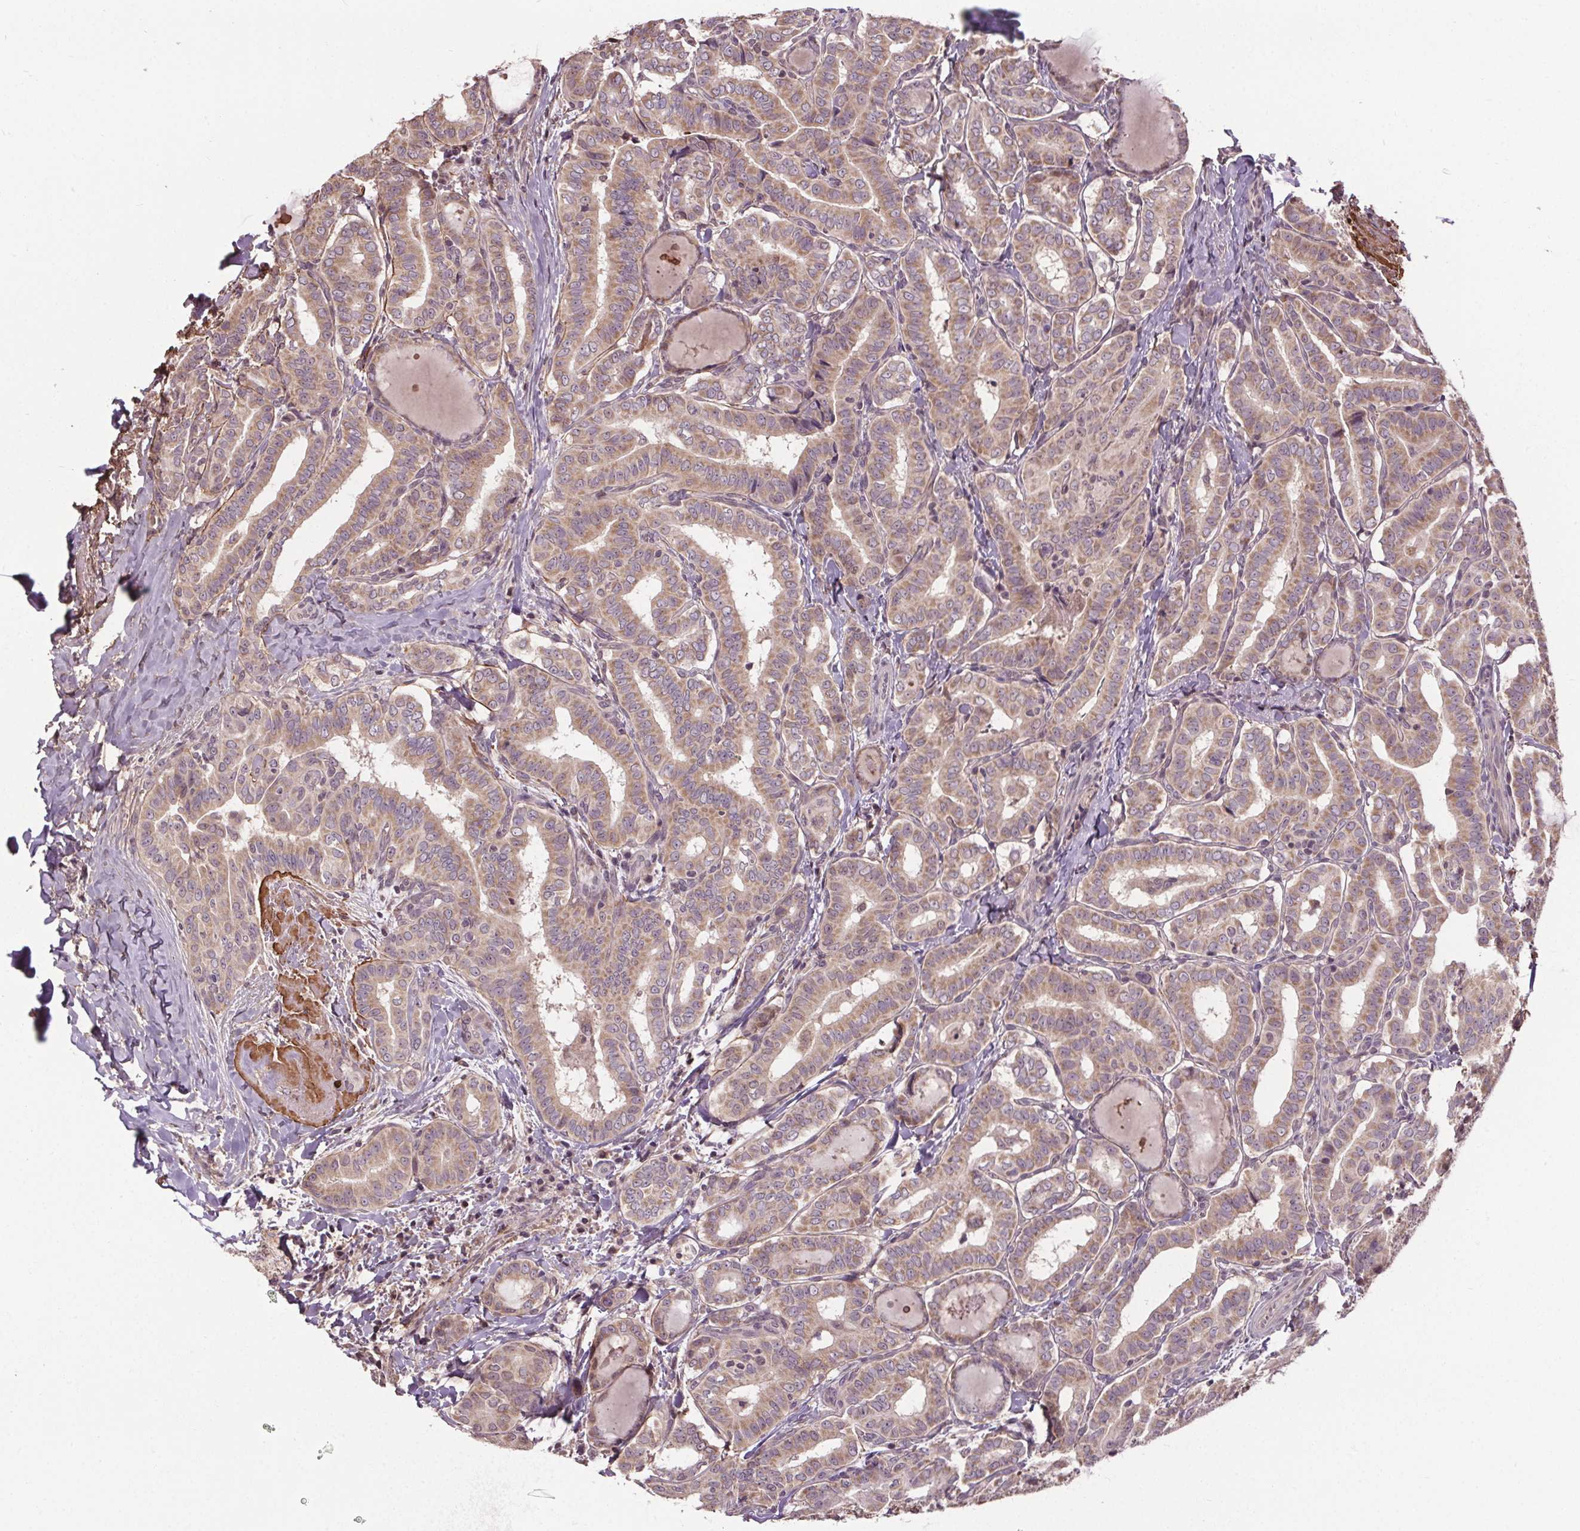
{"staining": {"intensity": "weak", "quantity": ">75%", "location": "cytoplasmic/membranous"}, "tissue": "thyroid cancer", "cell_type": "Tumor cells", "image_type": "cancer", "snomed": [{"axis": "morphology", "description": "Papillary adenocarcinoma, NOS"}, {"axis": "morphology", "description": "Papillary adenoma metastatic"}, {"axis": "topography", "description": "Thyroid gland"}], "caption": "Thyroid cancer was stained to show a protein in brown. There is low levels of weak cytoplasmic/membranous staining in about >75% of tumor cells. (DAB (3,3'-diaminobenzidine) = brown stain, brightfield microscopy at high magnification).", "gene": "KIAA0232", "patient": {"sex": "female", "age": 50}}